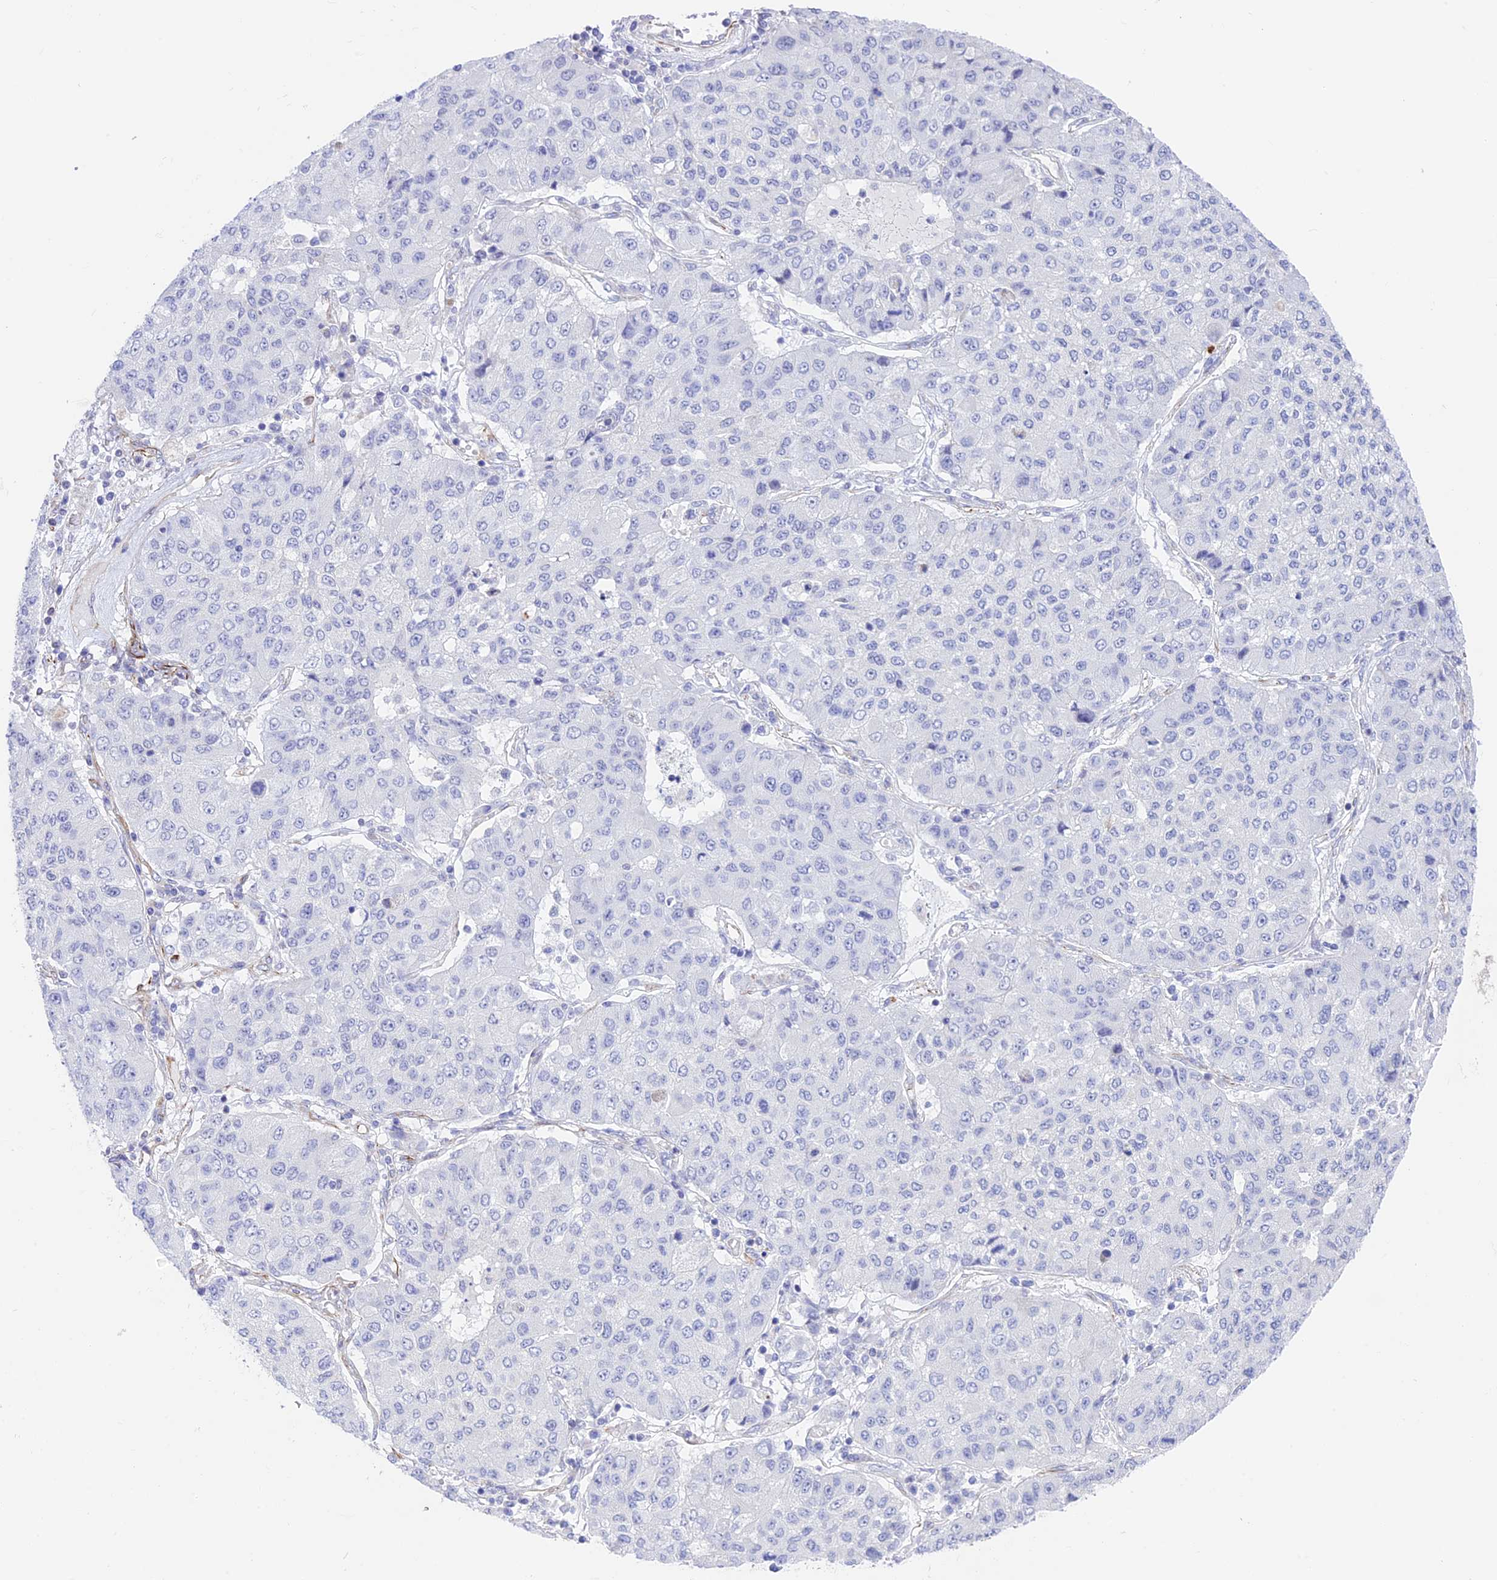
{"staining": {"intensity": "negative", "quantity": "none", "location": "none"}, "tissue": "lung cancer", "cell_type": "Tumor cells", "image_type": "cancer", "snomed": [{"axis": "morphology", "description": "Squamous cell carcinoma, NOS"}, {"axis": "topography", "description": "Lung"}], "caption": "Histopathology image shows no significant protein positivity in tumor cells of lung squamous cell carcinoma.", "gene": "ZNF652", "patient": {"sex": "male", "age": 74}}